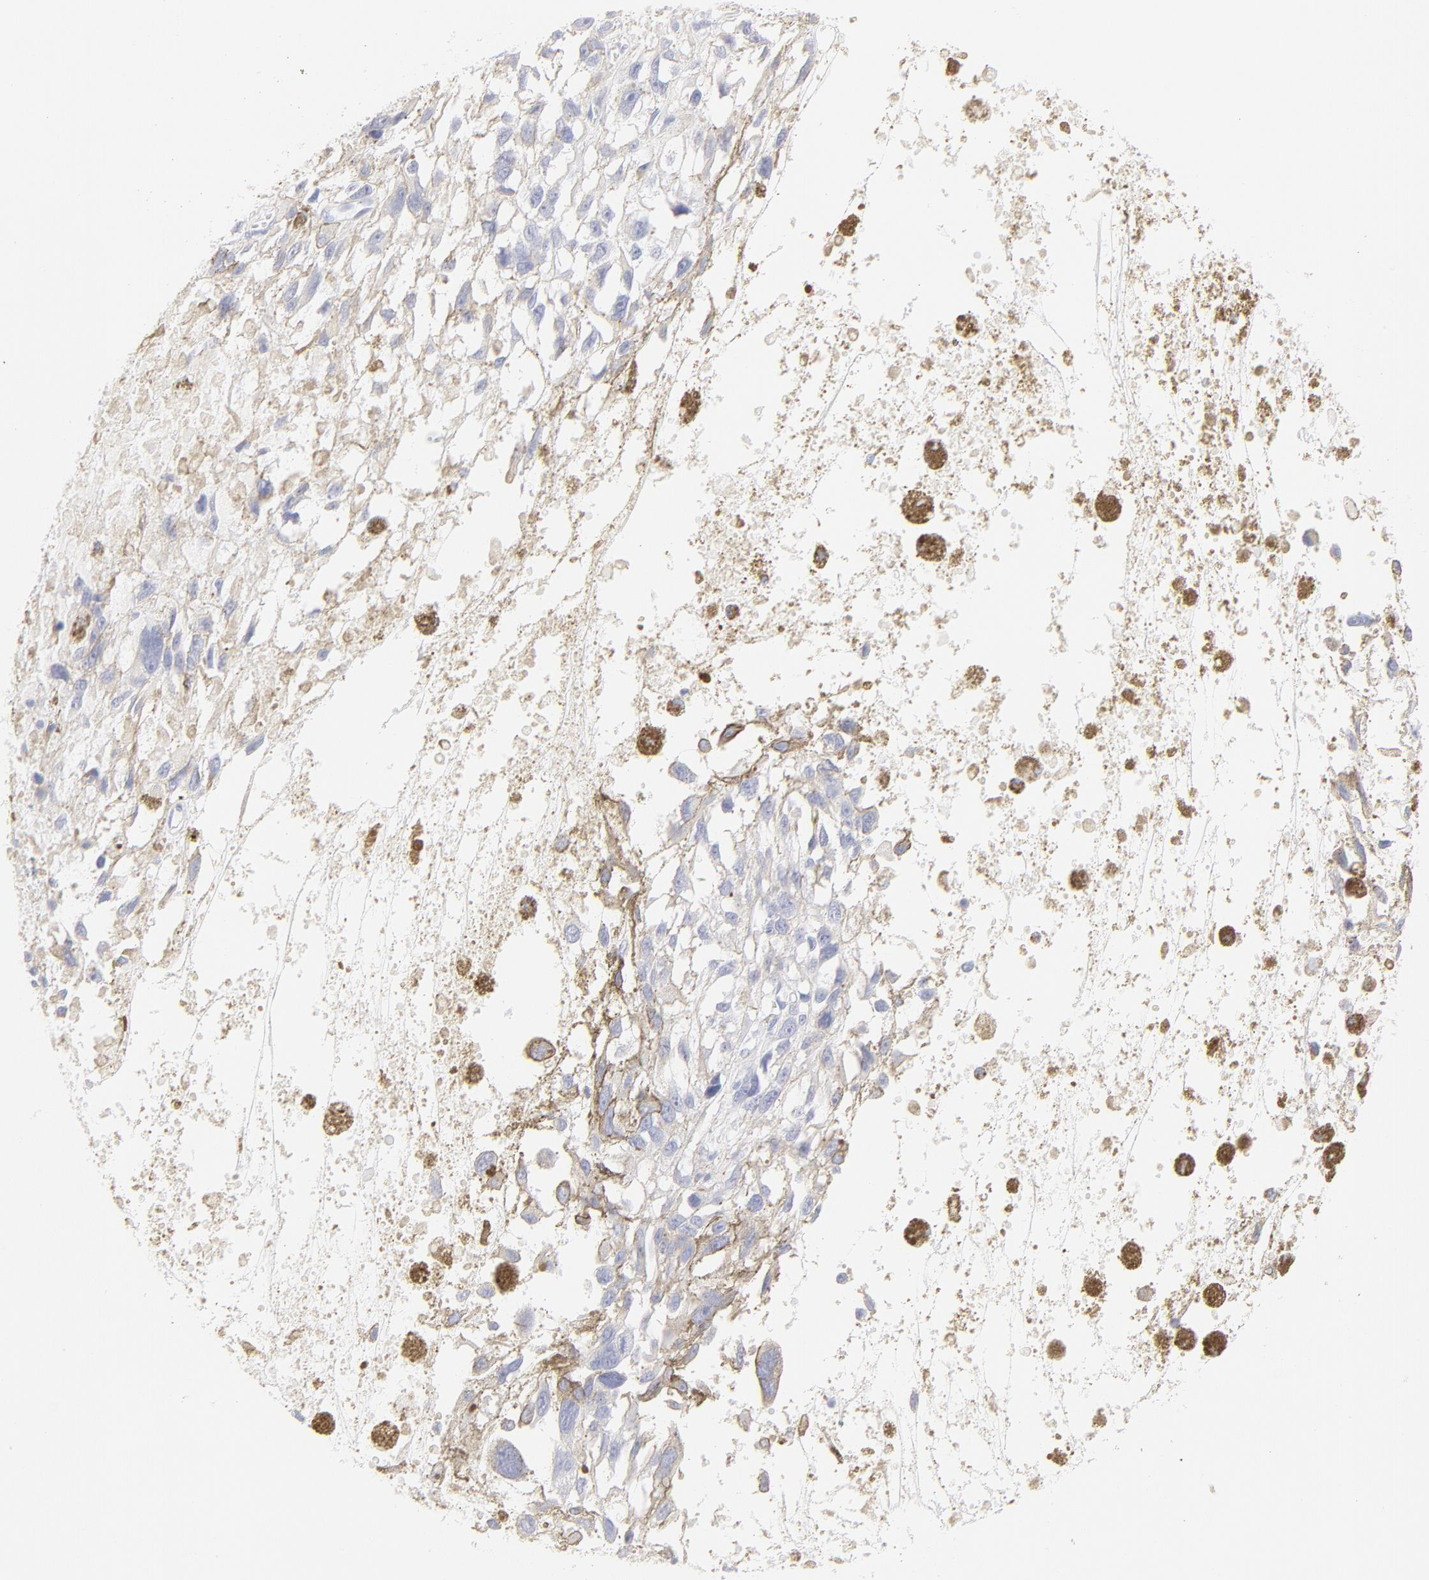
{"staining": {"intensity": "negative", "quantity": "none", "location": "none"}, "tissue": "melanoma", "cell_type": "Tumor cells", "image_type": "cancer", "snomed": [{"axis": "morphology", "description": "Malignant melanoma, Metastatic site"}, {"axis": "topography", "description": "Lymph node"}], "caption": "Melanoma was stained to show a protein in brown. There is no significant staining in tumor cells.", "gene": "ELF3", "patient": {"sex": "male", "age": 59}}